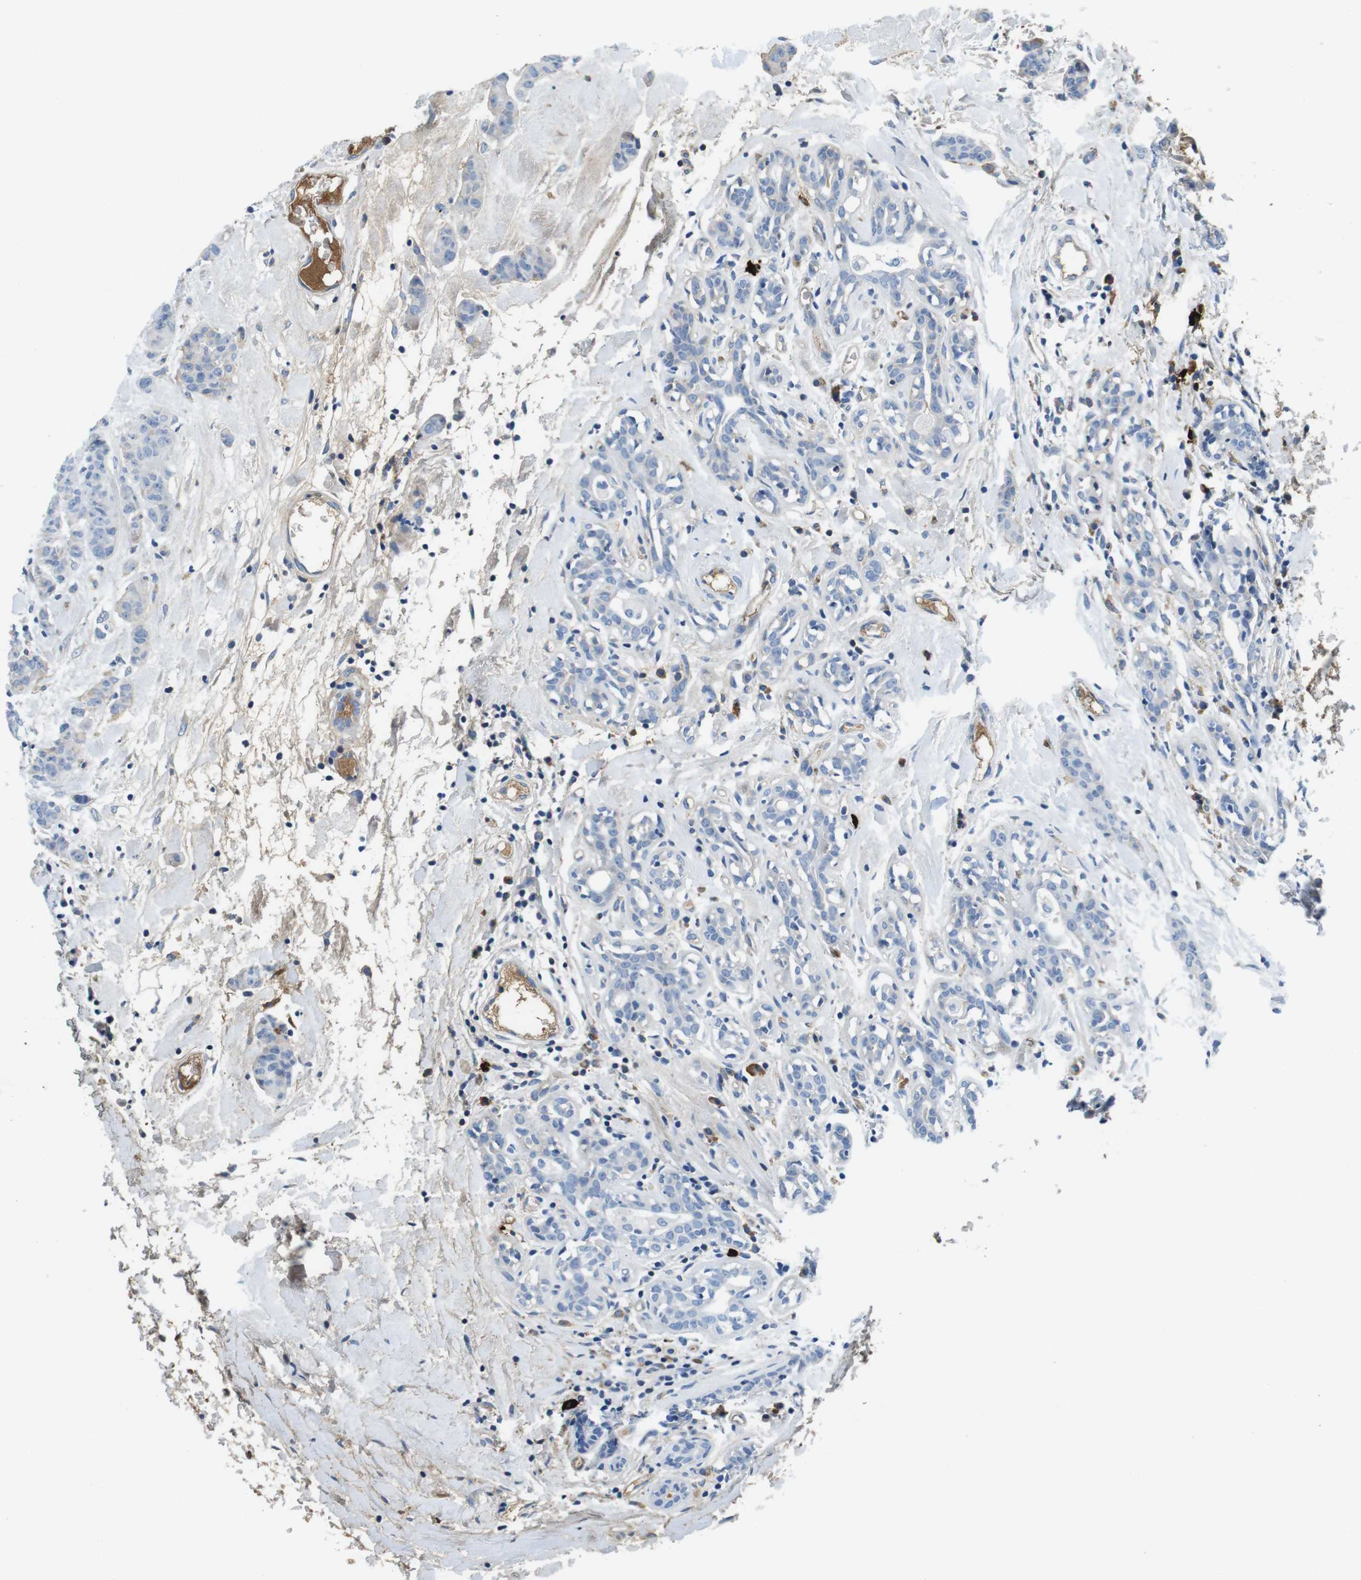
{"staining": {"intensity": "negative", "quantity": "none", "location": "none"}, "tissue": "breast cancer", "cell_type": "Tumor cells", "image_type": "cancer", "snomed": [{"axis": "morphology", "description": "Normal tissue, NOS"}, {"axis": "morphology", "description": "Duct carcinoma"}, {"axis": "topography", "description": "Breast"}], "caption": "Breast cancer (infiltrating ductal carcinoma) was stained to show a protein in brown. There is no significant positivity in tumor cells.", "gene": "IGHD", "patient": {"sex": "female", "age": 40}}